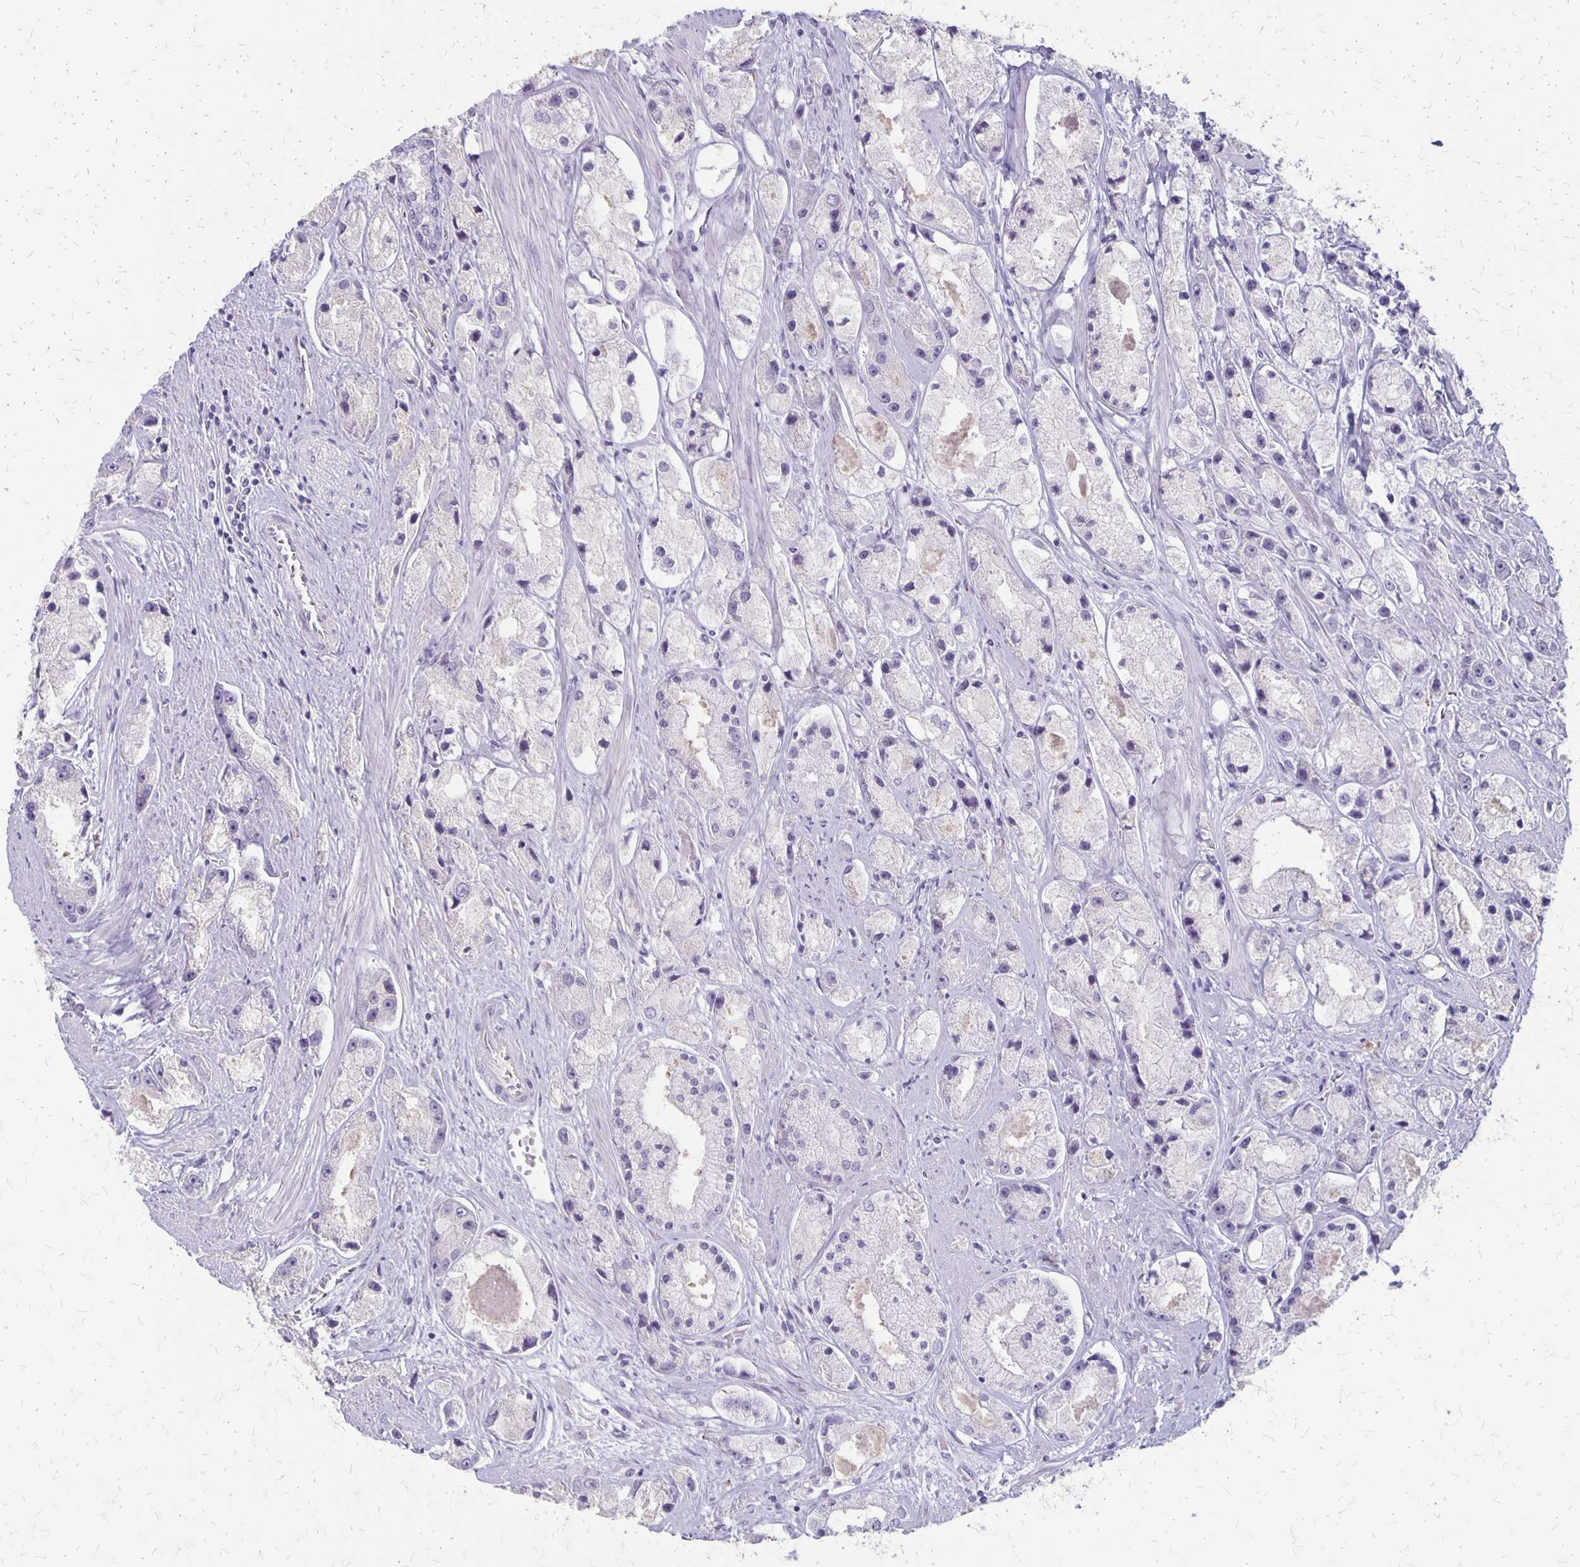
{"staining": {"intensity": "negative", "quantity": "none", "location": "none"}, "tissue": "prostate cancer", "cell_type": "Tumor cells", "image_type": "cancer", "snomed": [{"axis": "morphology", "description": "Adenocarcinoma, High grade"}, {"axis": "topography", "description": "Prostate"}], "caption": "This photomicrograph is of prostate high-grade adenocarcinoma stained with IHC to label a protein in brown with the nuclei are counter-stained blue. There is no staining in tumor cells.", "gene": "HOMER1", "patient": {"sex": "male", "age": 67}}